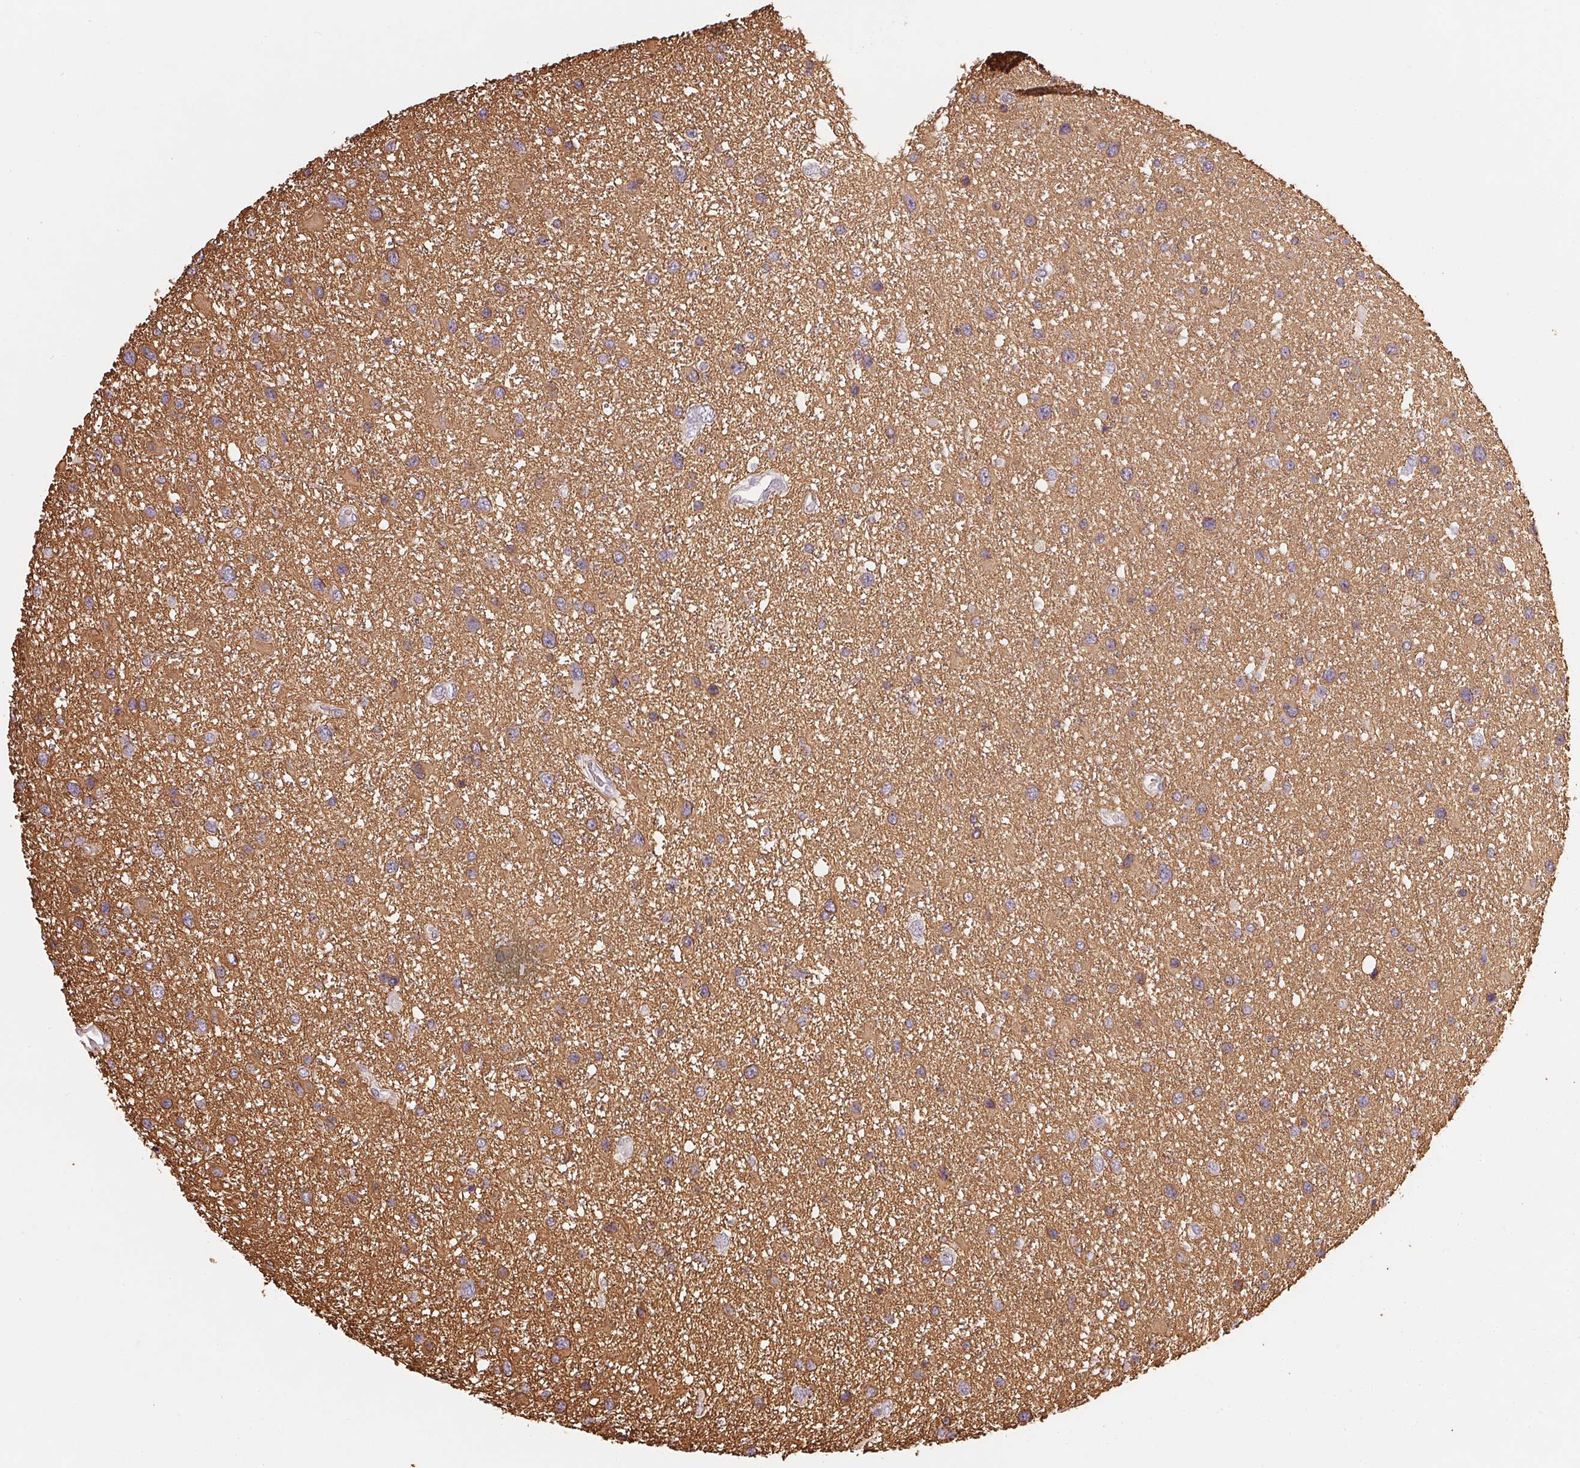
{"staining": {"intensity": "moderate", "quantity": "<25%", "location": "cytoplasmic/membranous"}, "tissue": "glioma", "cell_type": "Tumor cells", "image_type": "cancer", "snomed": [{"axis": "morphology", "description": "Glioma, malignant, Low grade"}, {"axis": "topography", "description": "Brain"}], "caption": "There is low levels of moderate cytoplasmic/membranous staining in tumor cells of glioma, as demonstrated by immunohistochemical staining (brown color).", "gene": "NCOA4", "patient": {"sex": "female", "age": 32}}